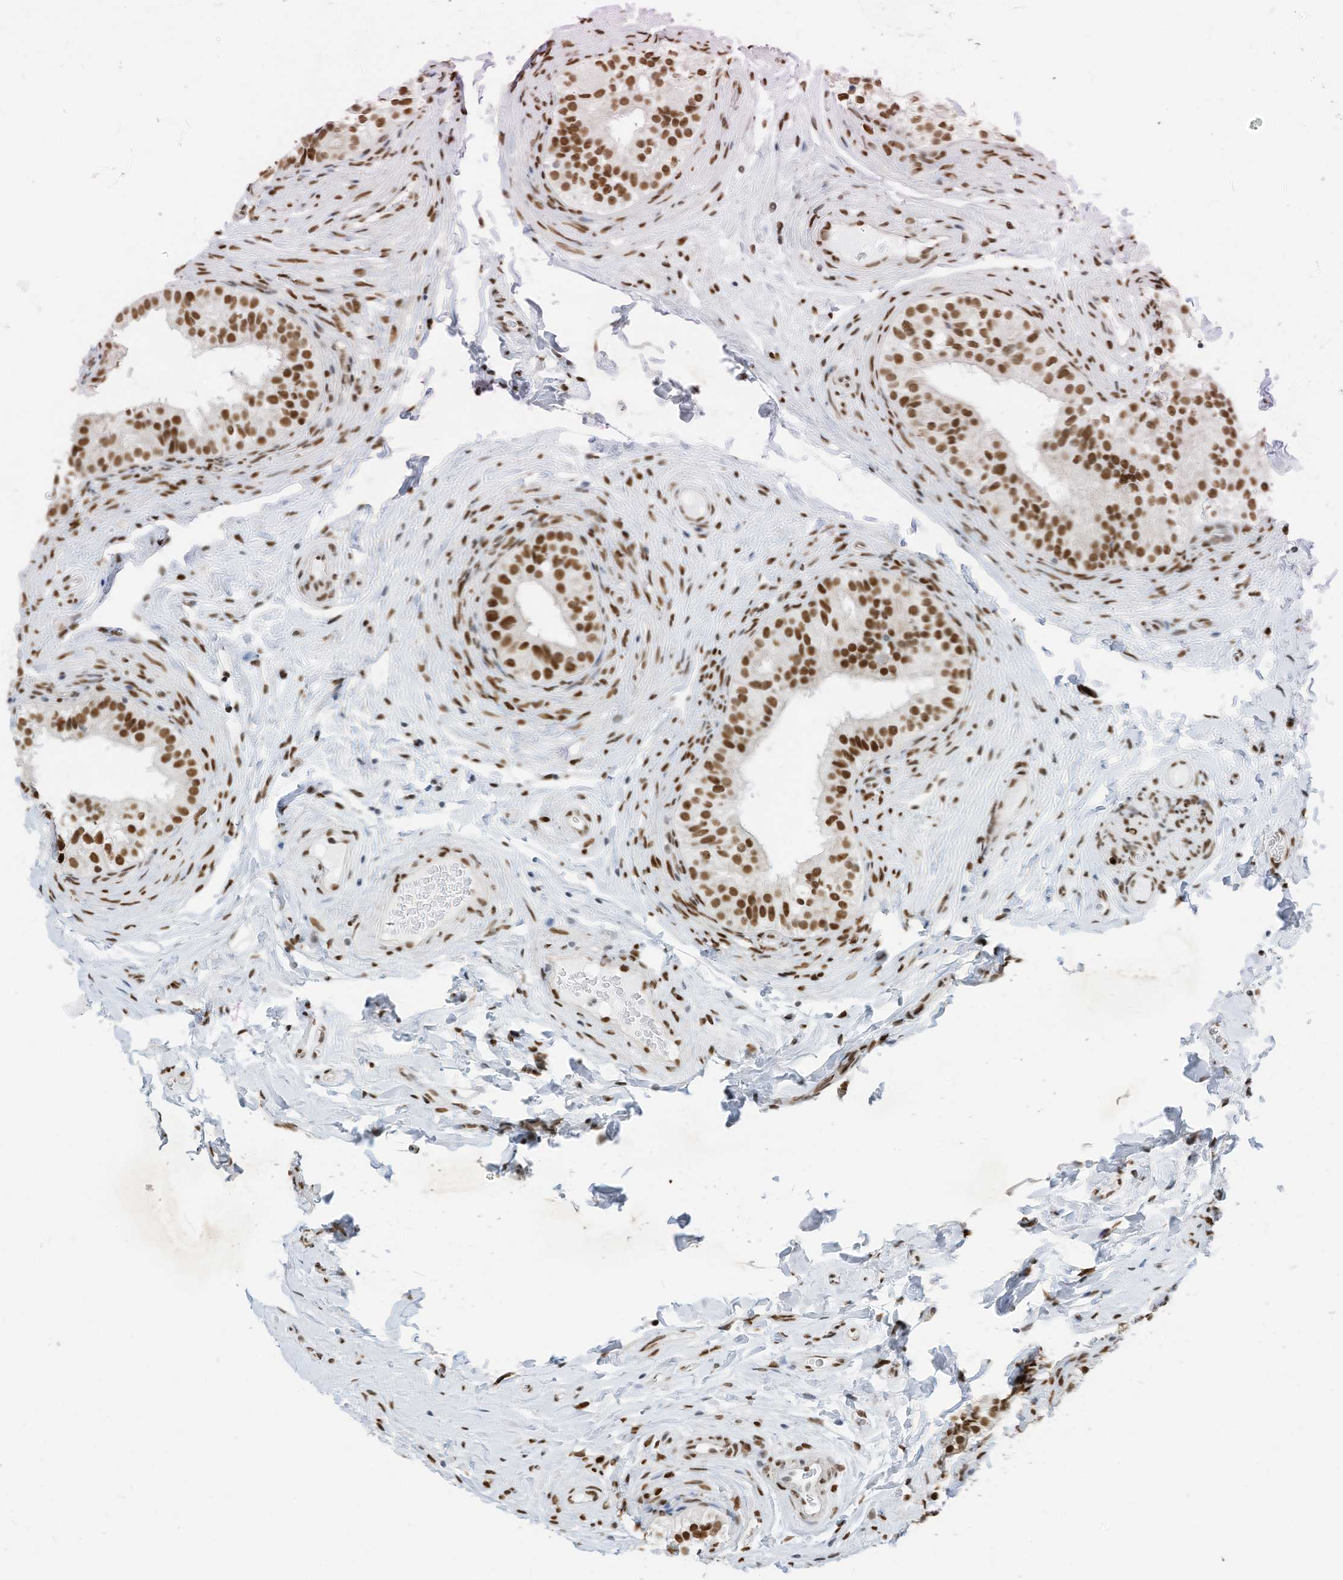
{"staining": {"intensity": "strong", "quantity": ">75%", "location": "nuclear"}, "tissue": "epididymis", "cell_type": "Glandular cells", "image_type": "normal", "snomed": [{"axis": "morphology", "description": "Normal tissue, NOS"}, {"axis": "topography", "description": "Epididymis"}], "caption": "This photomicrograph demonstrates benign epididymis stained with IHC to label a protein in brown. The nuclear of glandular cells show strong positivity for the protein. Nuclei are counter-stained blue.", "gene": "KHSRP", "patient": {"sex": "male", "age": 49}}